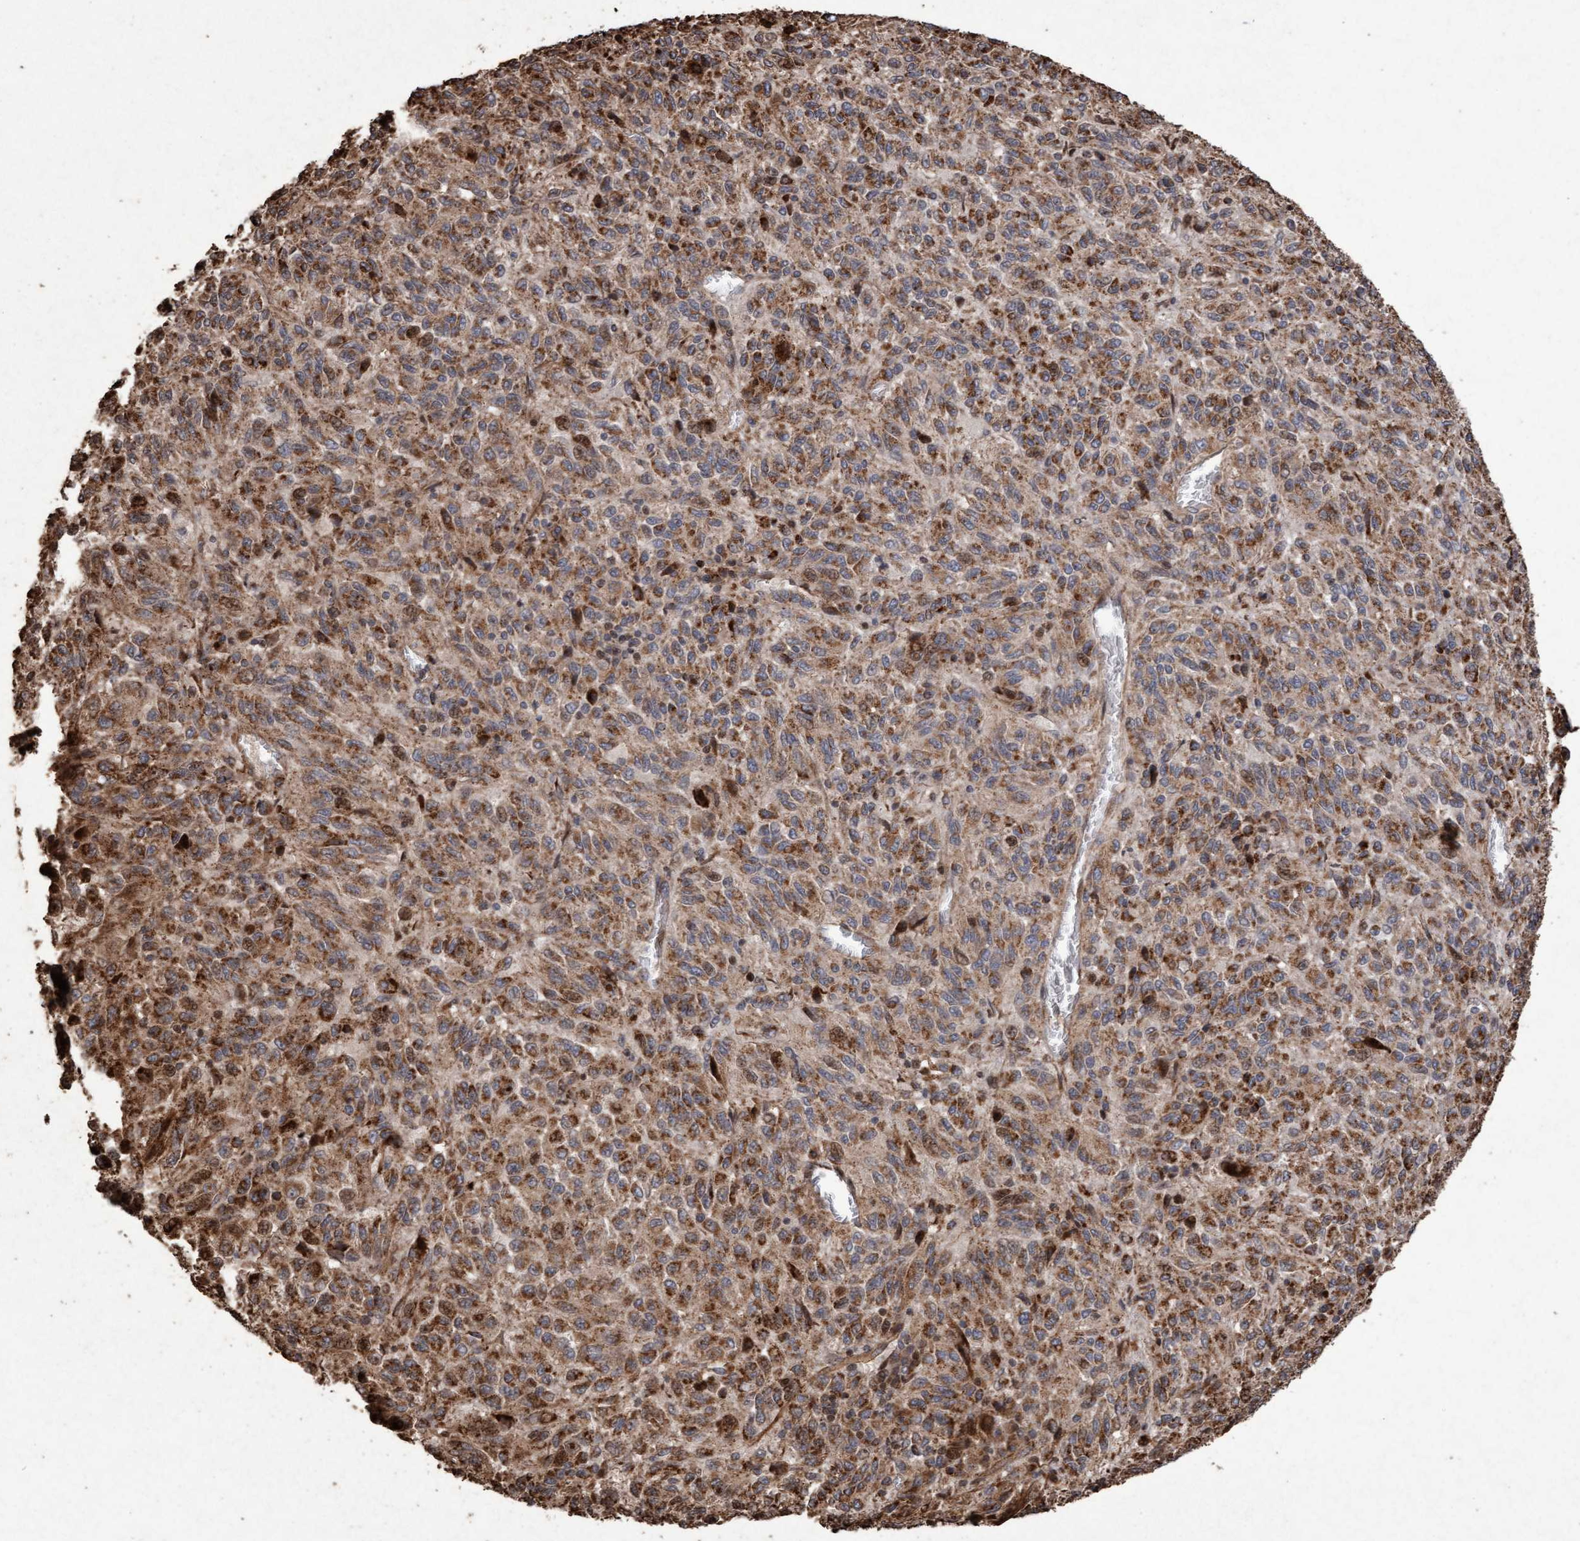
{"staining": {"intensity": "moderate", "quantity": "25%-75%", "location": "cytoplasmic/membranous"}, "tissue": "melanoma", "cell_type": "Tumor cells", "image_type": "cancer", "snomed": [{"axis": "morphology", "description": "Malignant melanoma, Metastatic site"}, {"axis": "topography", "description": "Lung"}], "caption": "The photomicrograph displays staining of melanoma, revealing moderate cytoplasmic/membranous protein staining (brown color) within tumor cells.", "gene": "OSBP2", "patient": {"sex": "male", "age": 64}}